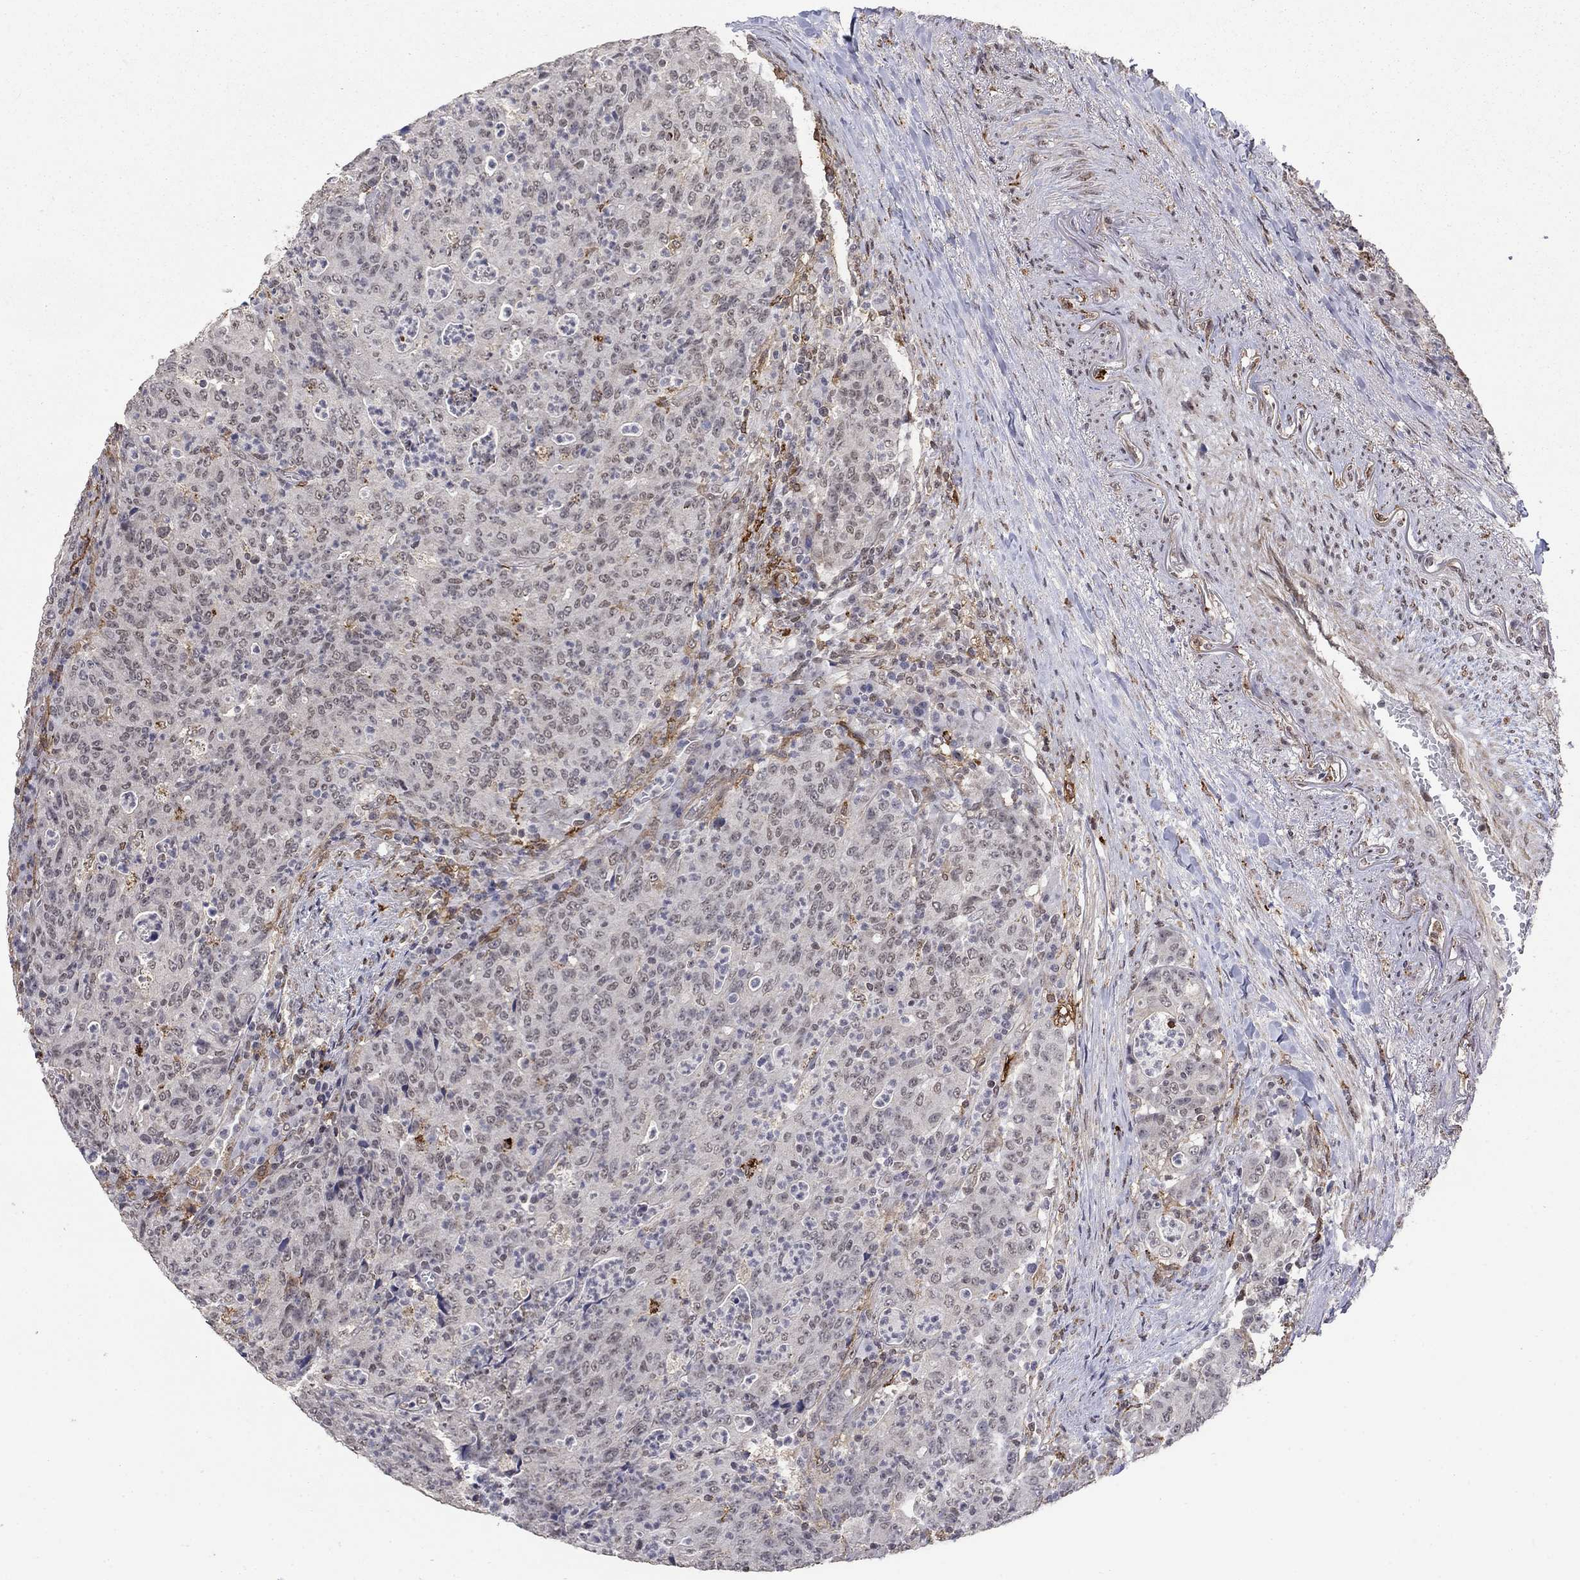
{"staining": {"intensity": "negative", "quantity": "none", "location": "none"}, "tissue": "colorectal cancer", "cell_type": "Tumor cells", "image_type": "cancer", "snomed": [{"axis": "morphology", "description": "Adenocarcinoma, NOS"}, {"axis": "topography", "description": "Colon"}], "caption": "High magnification brightfield microscopy of colorectal cancer (adenocarcinoma) stained with DAB (3,3'-diaminobenzidine) (brown) and counterstained with hematoxylin (blue): tumor cells show no significant positivity. Brightfield microscopy of immunohistochemistry stained with DAB (3,3'-diaminobenzidine) (brown) and hematoxylin (blue), captured at high magnification.", "gene": "GRIA3", "patient": {"sex": "male", "age": 70}}